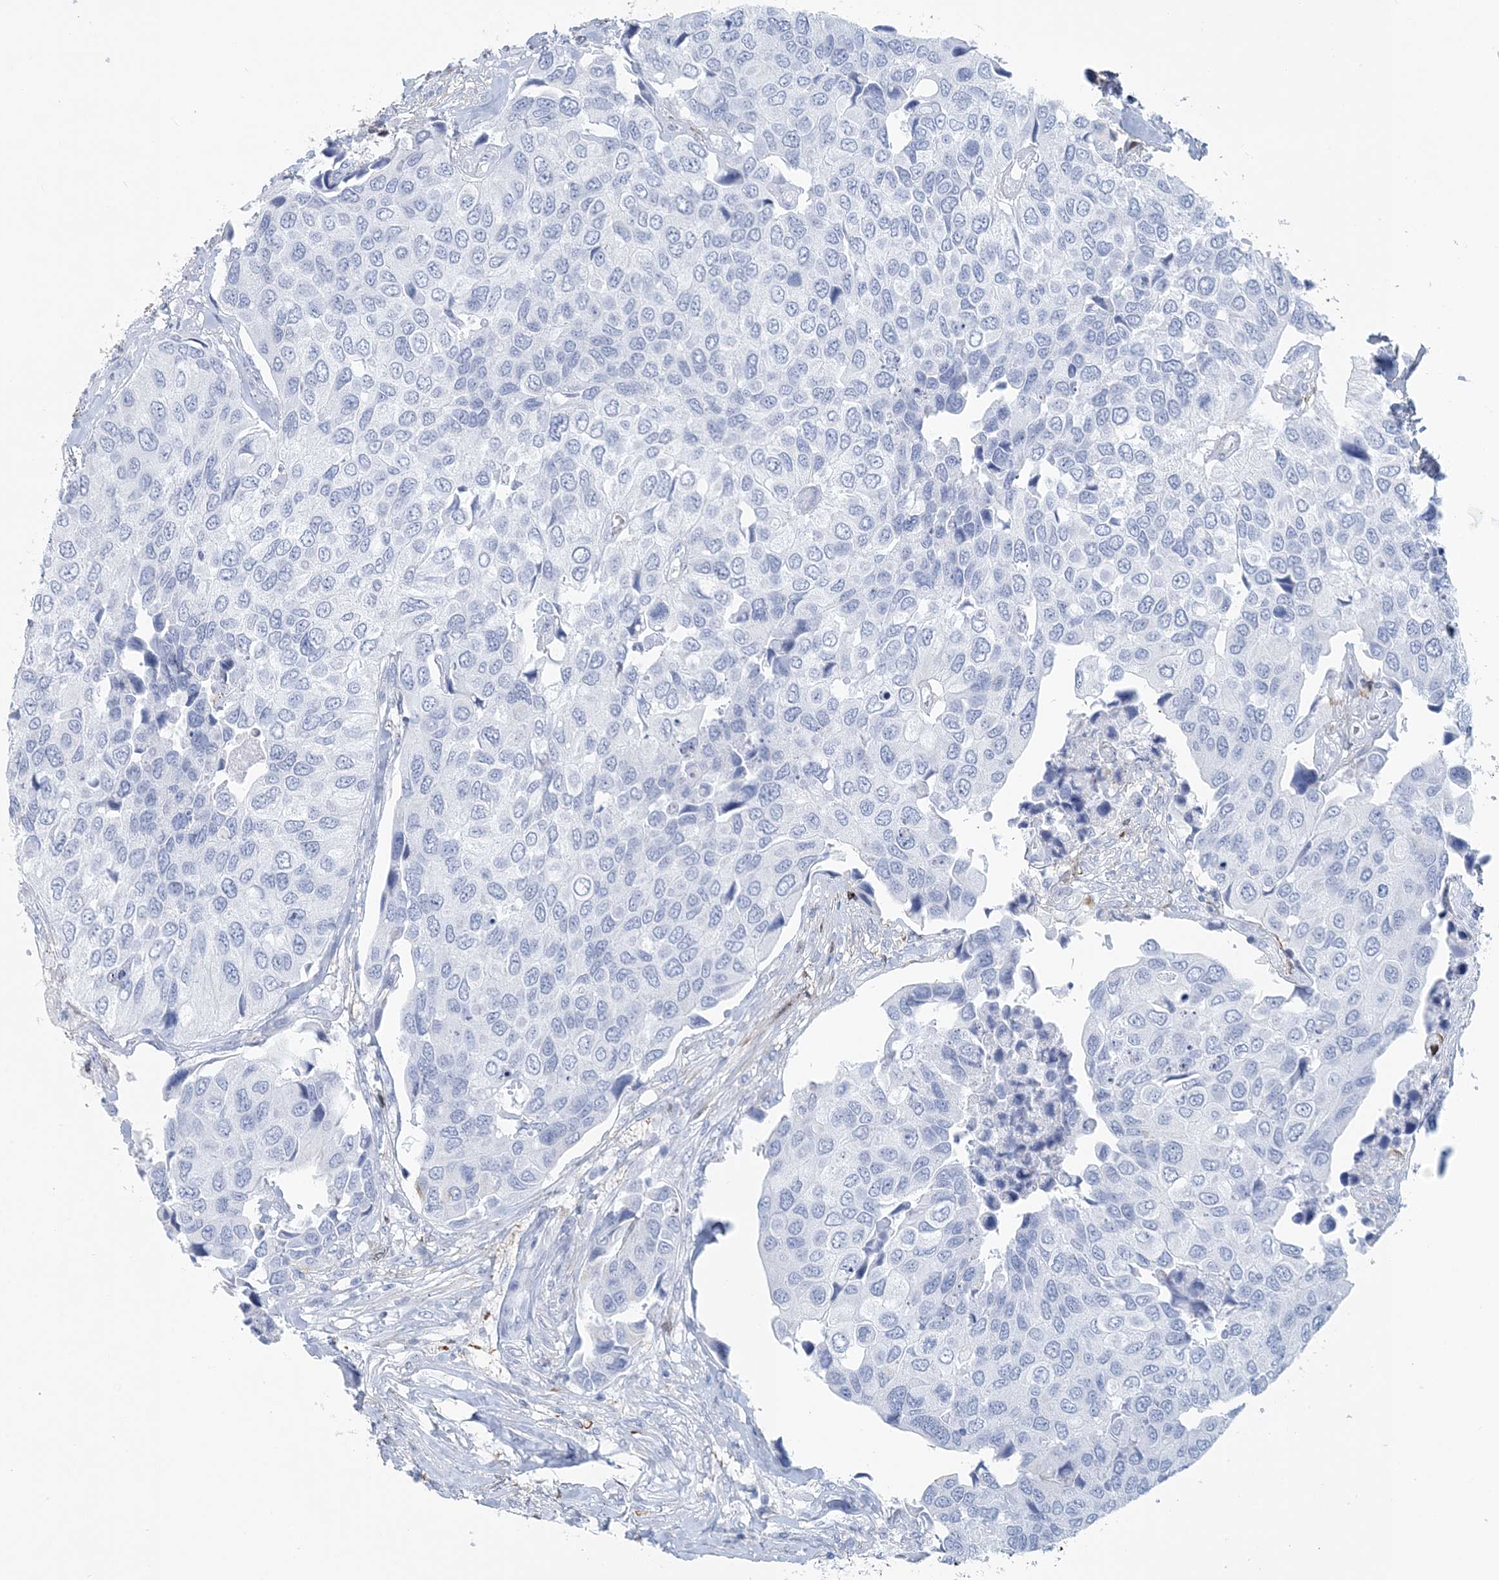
{"staining": {"intensity": "negative", "quantity": "none", "location": "none"}, "tissue": "urothelial cancer", "cell_type": "Tumor cells", "image_type": "cancer", "snomed": [{"axis": "morphology", "description": "Urothelial carcinoma, High grade"}, {"axis": "topography", "description": "Urinary bladder"}], "caption": "Tumor cells show no significant protein staining in high-grade urothelial carcinoma.", "gene": "NKX6-1", "patient": {"sex": "male", "age": 74}}